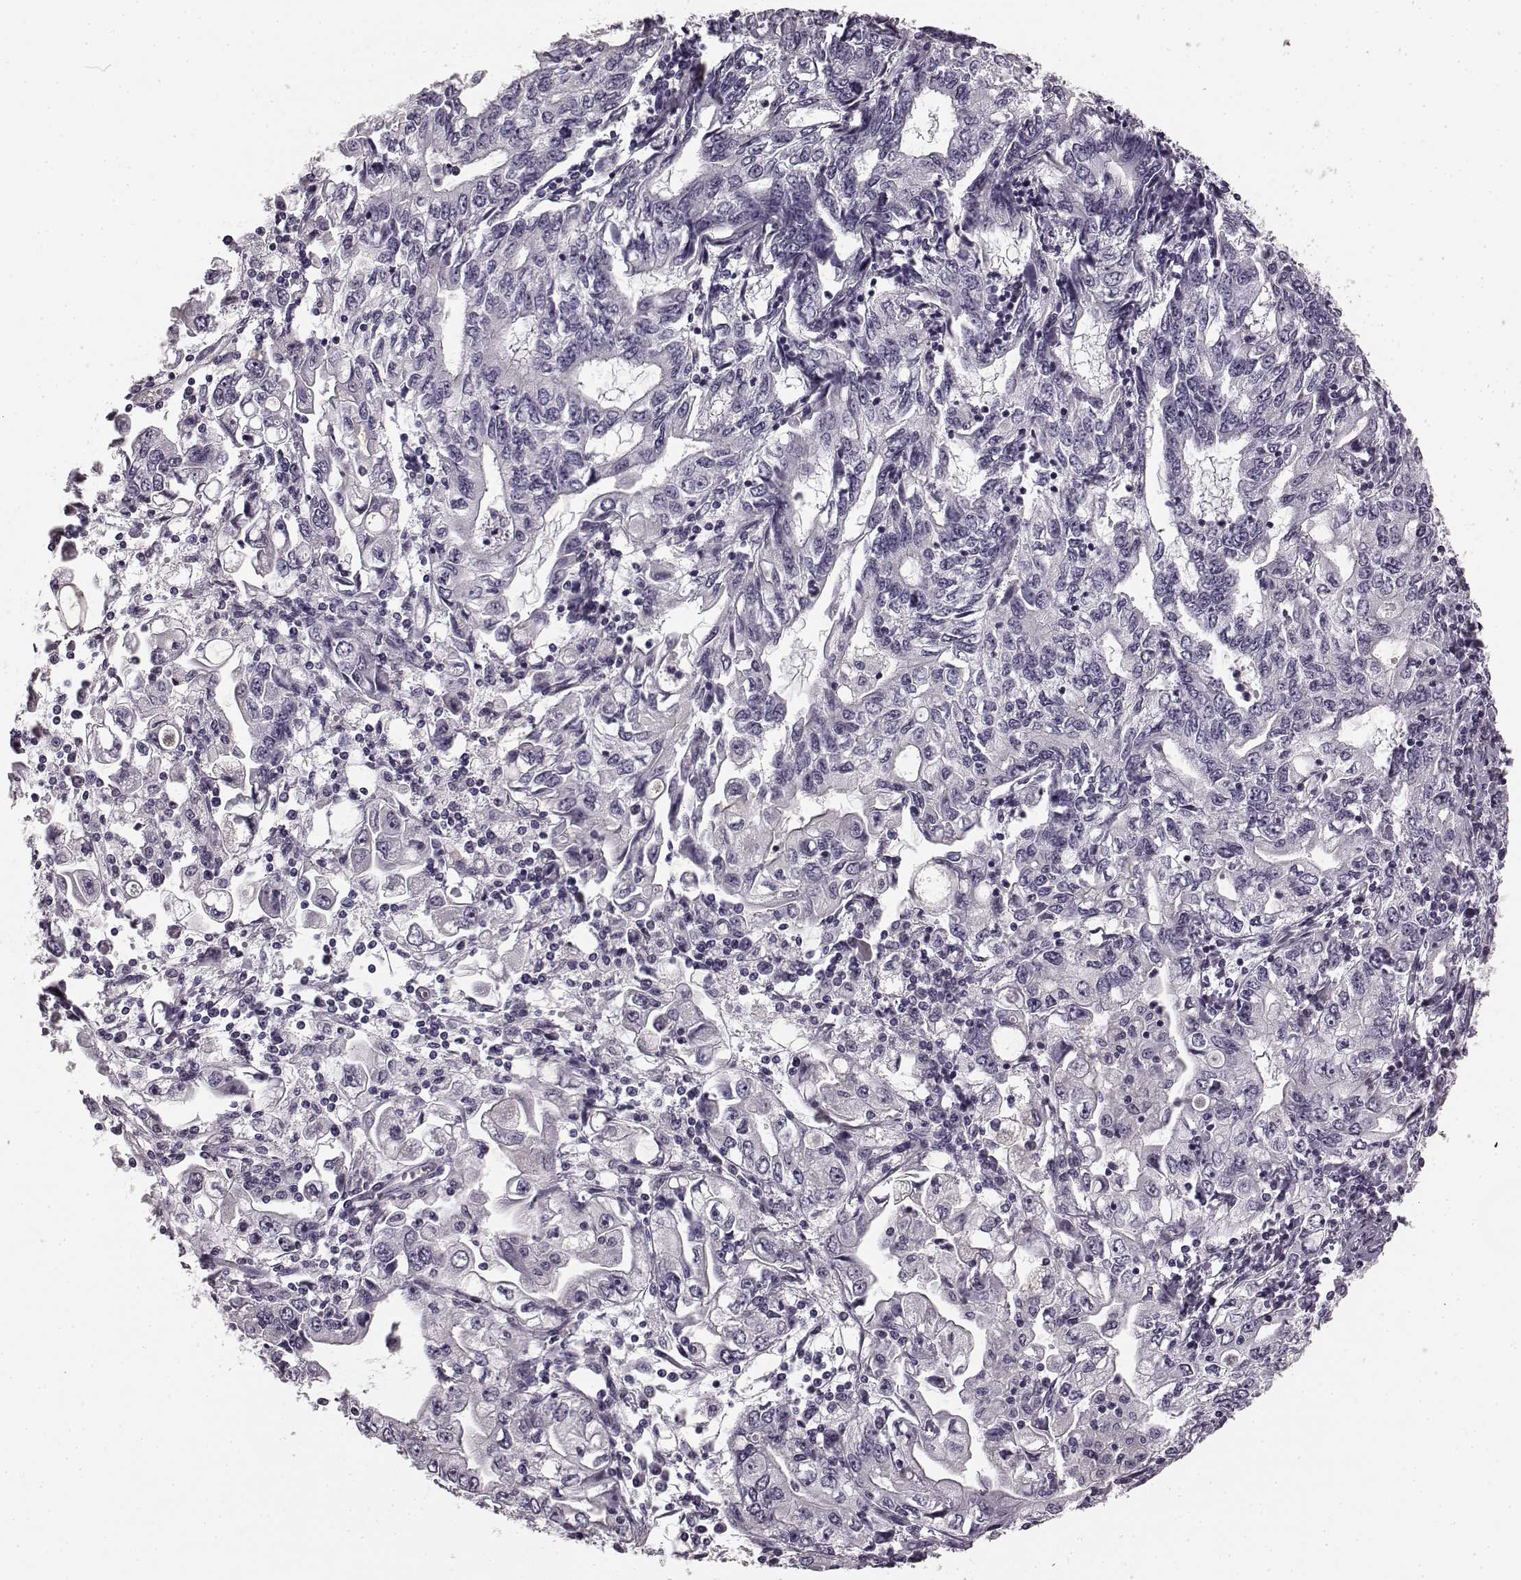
{"staining": {"intensity": "negative", "quantity": "none", "location": "none"}, "tissue": "stomach cancer", "cell_type": "Tumor cells", "image_type": "cancer", "snomed": [{"axis": "morphology", "description": "Adenocarcinoma, NOS"}, {"axis": "topography", "description": "Stomach, lower"}], "caption": "High magnification brightfield microscopy of stomach cancer stained with DAB (brown) and counterstained with hematoxylin (blue): tumor cells show no significant expression.", "gene": "TMPRSS15", "patient": {"sex": "female", "age": 72}}